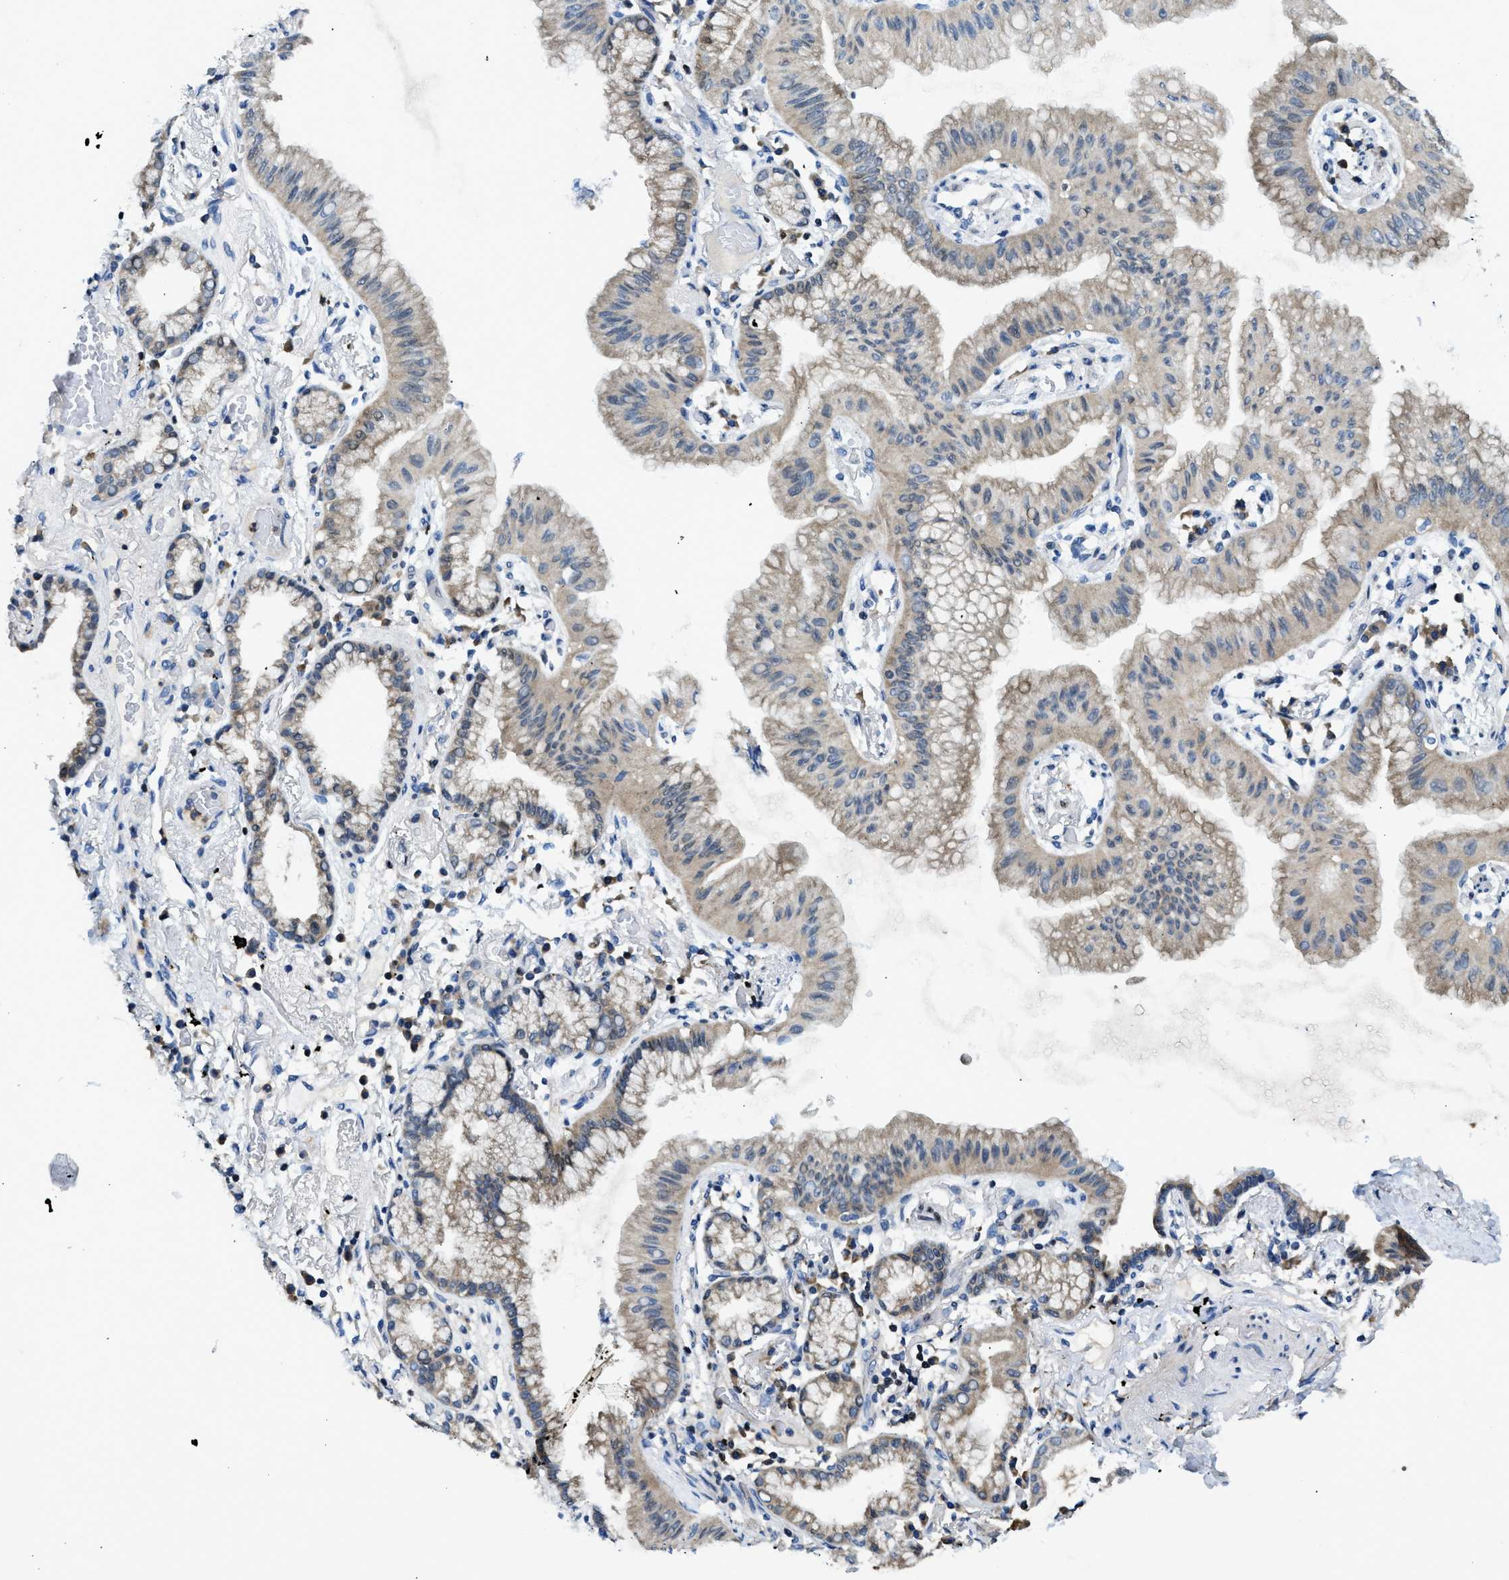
{"staining": {"intensity": "weak", "quantity": ">75%", "location": "cytoplasmic/membranous"}, "tissue": "lung cancer", "cell_type": "Tumor cells", "image_type": "cancer", "snomed": [{"axis": "morphology", "description": "Normal tissue, NOS"}, {"axis": "morphology", "description": "Adenocarcinoma, NOS"}, {"axis": "topography", "description": "Bronchus"}, {"axis": "topography", "description": "Lung"}], "caption": "Adenocarcinoma (lung) stained for a protein displays weak cytoplasmic/membranous positivity in tumor cells. (brown staining indicates protein expression, while blue staining denotes nuclei).", "gene": "TOX", "patient": {"sex": "female", "age": 70}}